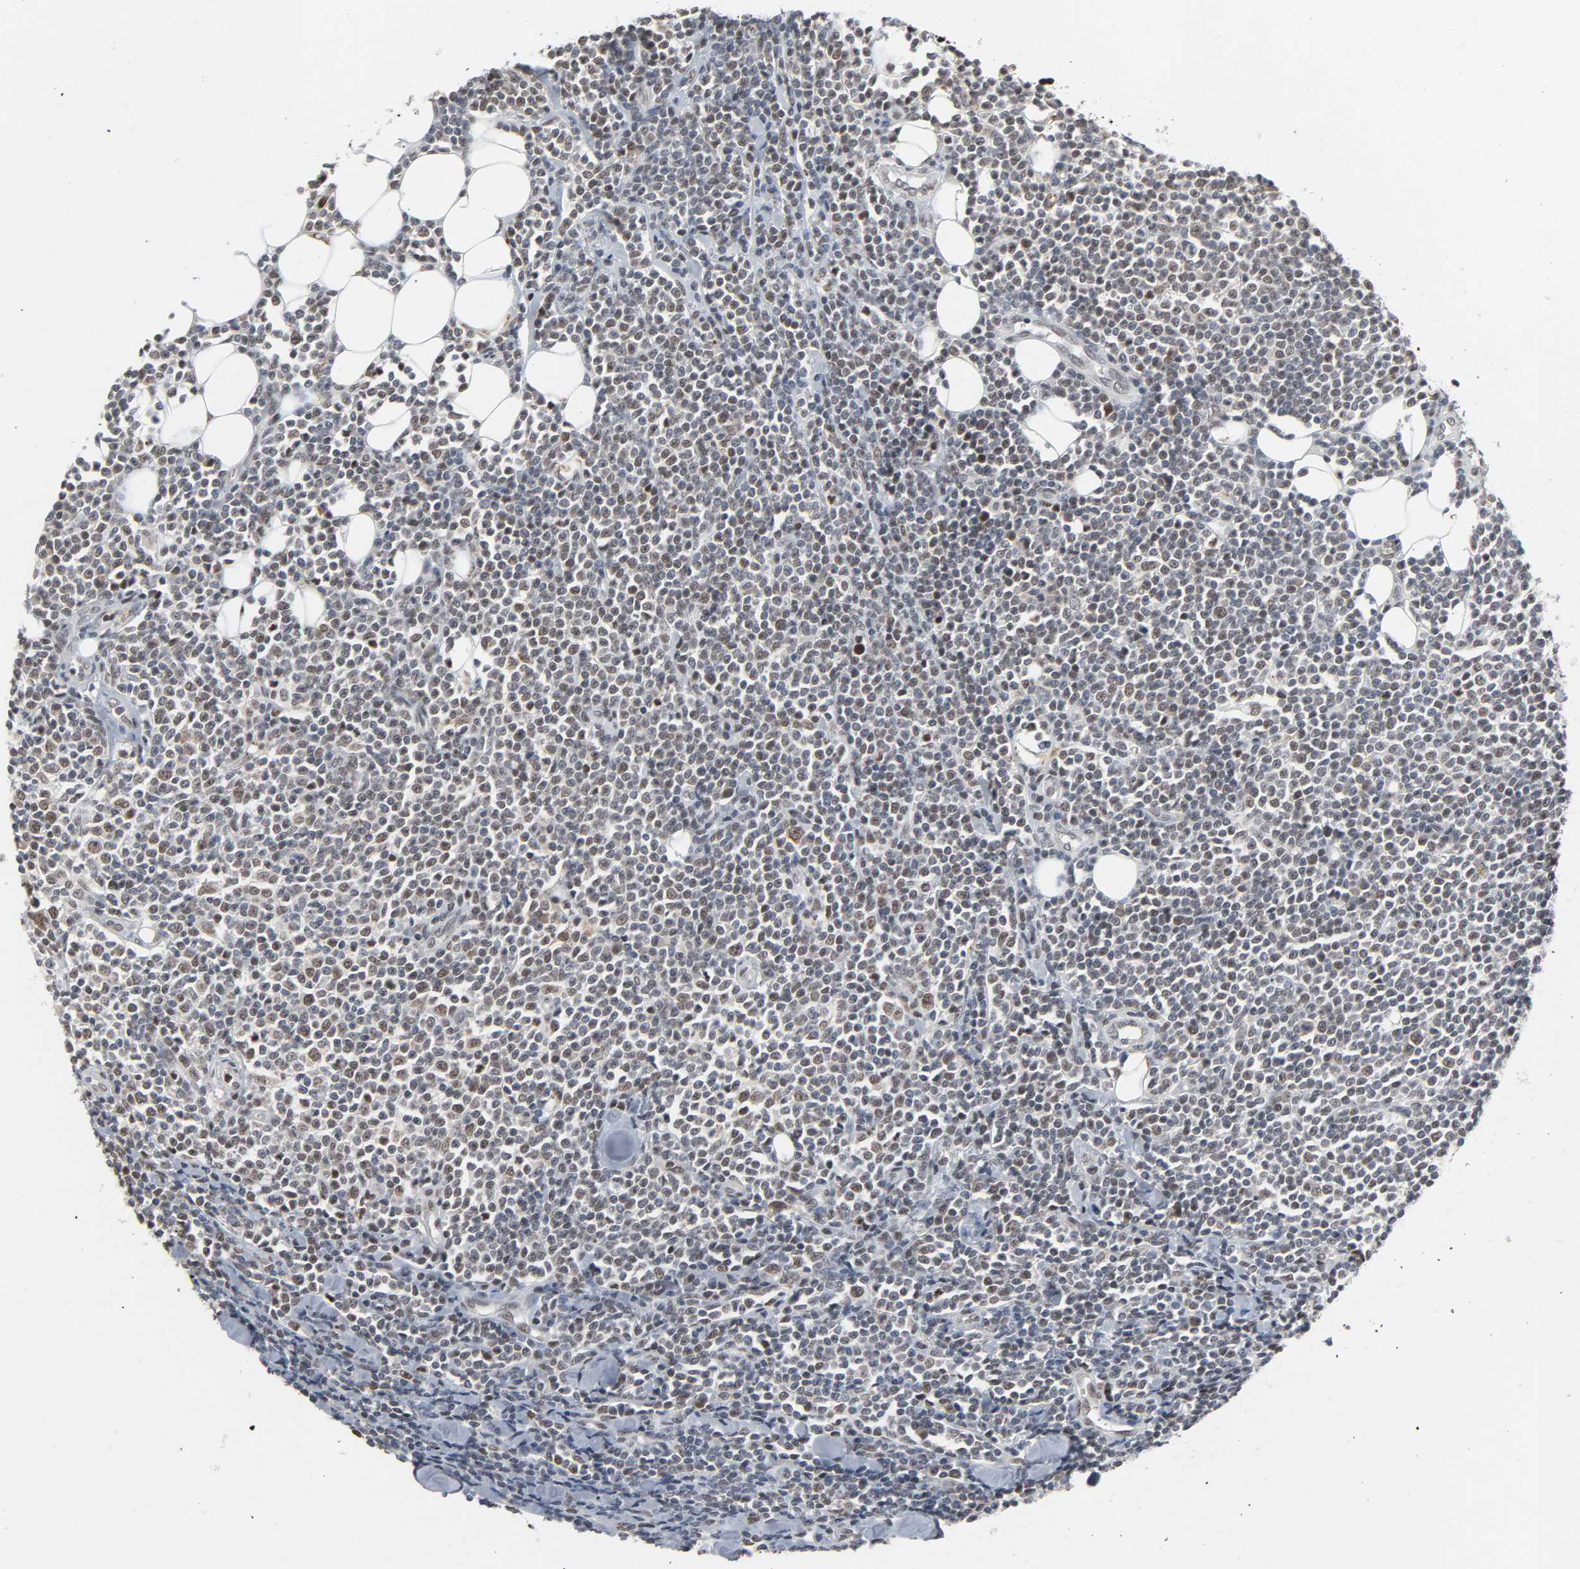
{"staining": {"intensity": "weak", "quantity": "<25%", "location": "nuclear"}, "tissue": "lymphoma", "cell_type": "Tumor cells", "image_type": "cancer", "snomed": [{"axis": "morphology", "description": "Malignant lymphoma, non-Hodgkin's type, Low grade"}, {"axis": "topography", "description": "Soft tissue"}], "caption": "Lymphoma stained for a protein using IHC demonstrates no staining tumor cells.", "gene": "DAZAP1", "patient": {"sex": "male", "age": 92}}